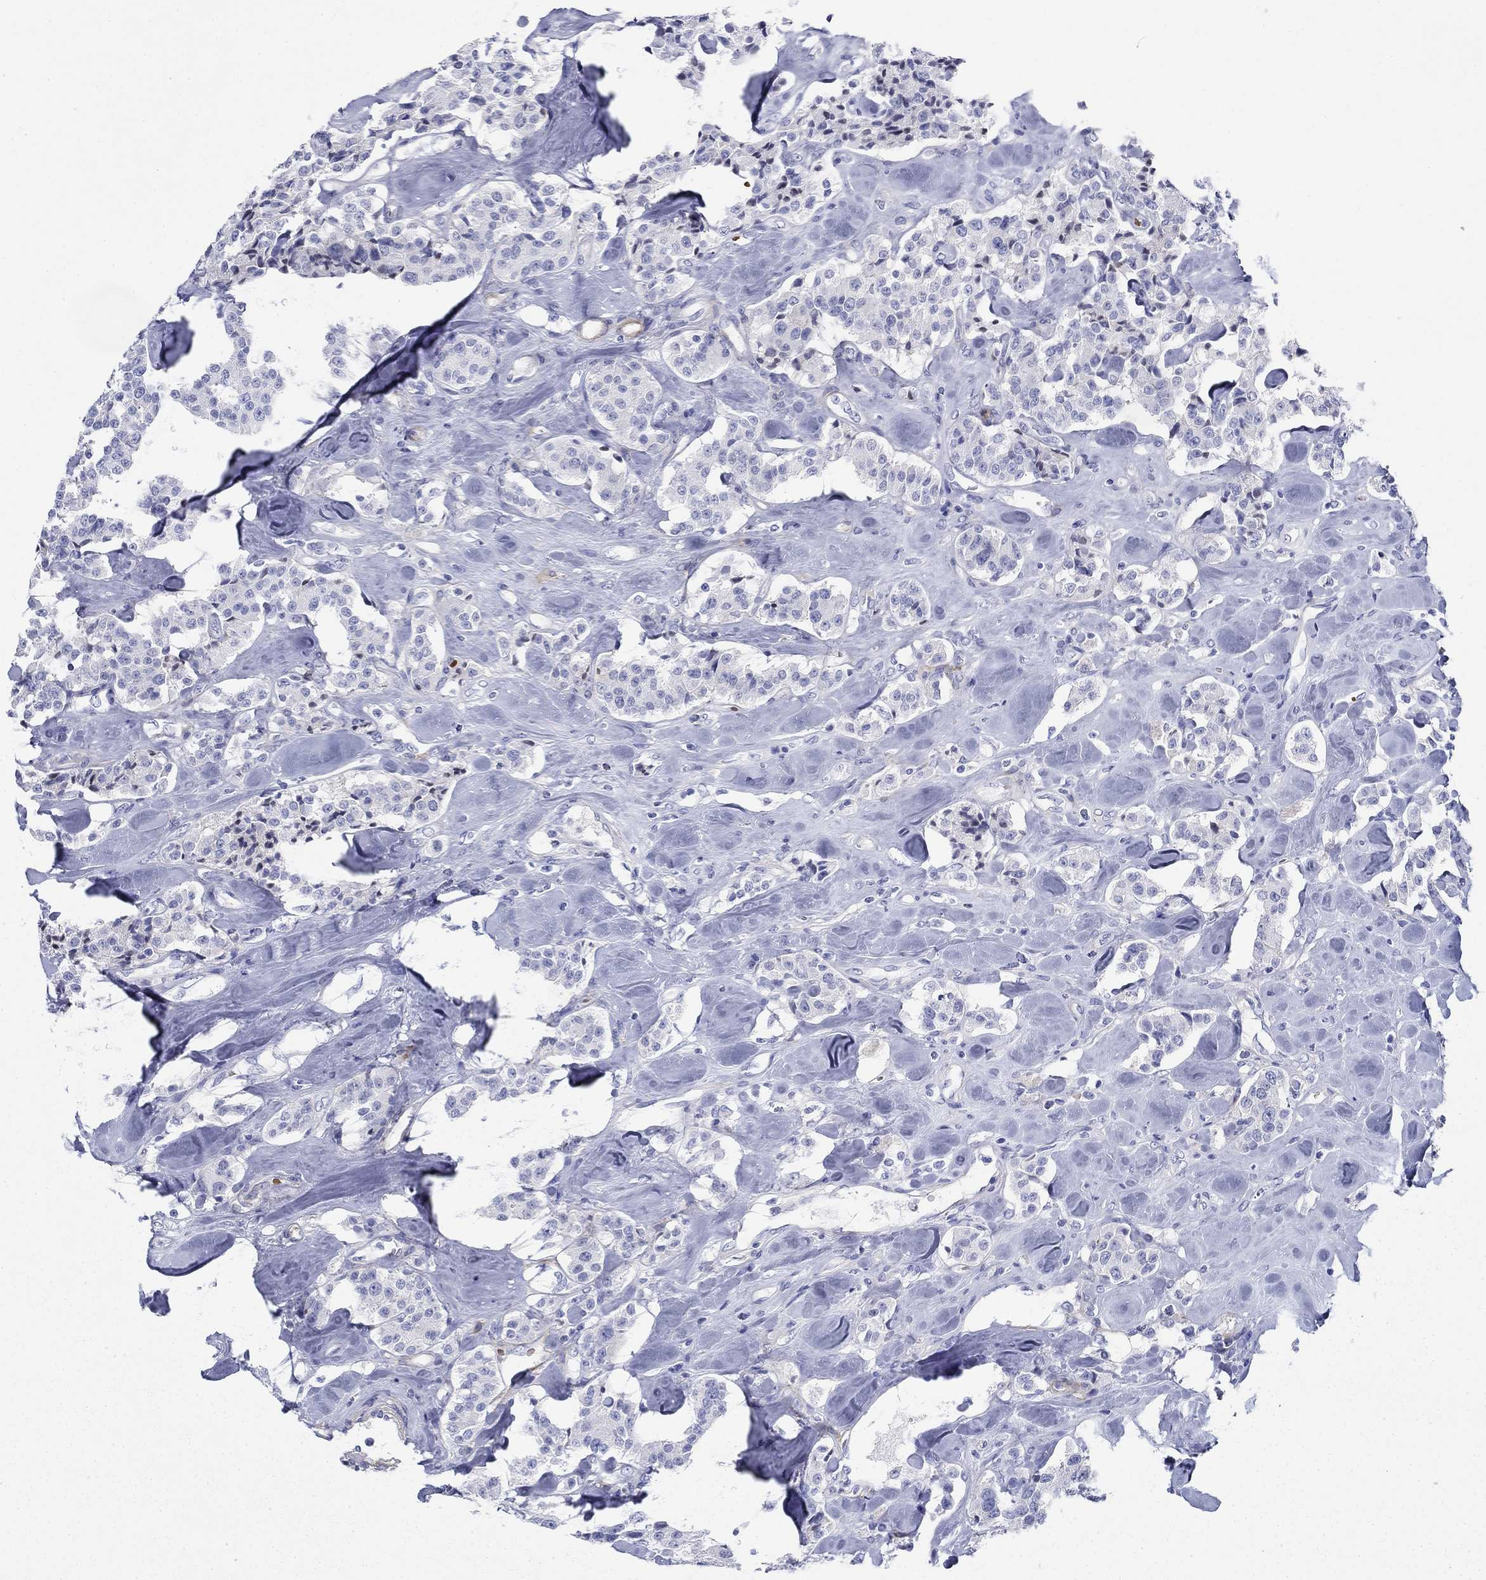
{"staining": {"intensity": "negative", "quantity": "none", "location": "none"}, "tissue": "carcinoid", "cell_type": "Tumor cells", "image_type": "cancer", "snomed": [{"axis": "morphology", "description": "Carcinoid, malignant, NOS"}, {"axis": "topography", "description": "Pancreas"}], "caption": "The histopathology image exhibits no significant positivity in tumor cells of malignant carcinoid.", "gene": "GPC1", "patient": {"sex": "male", "age": 41}}